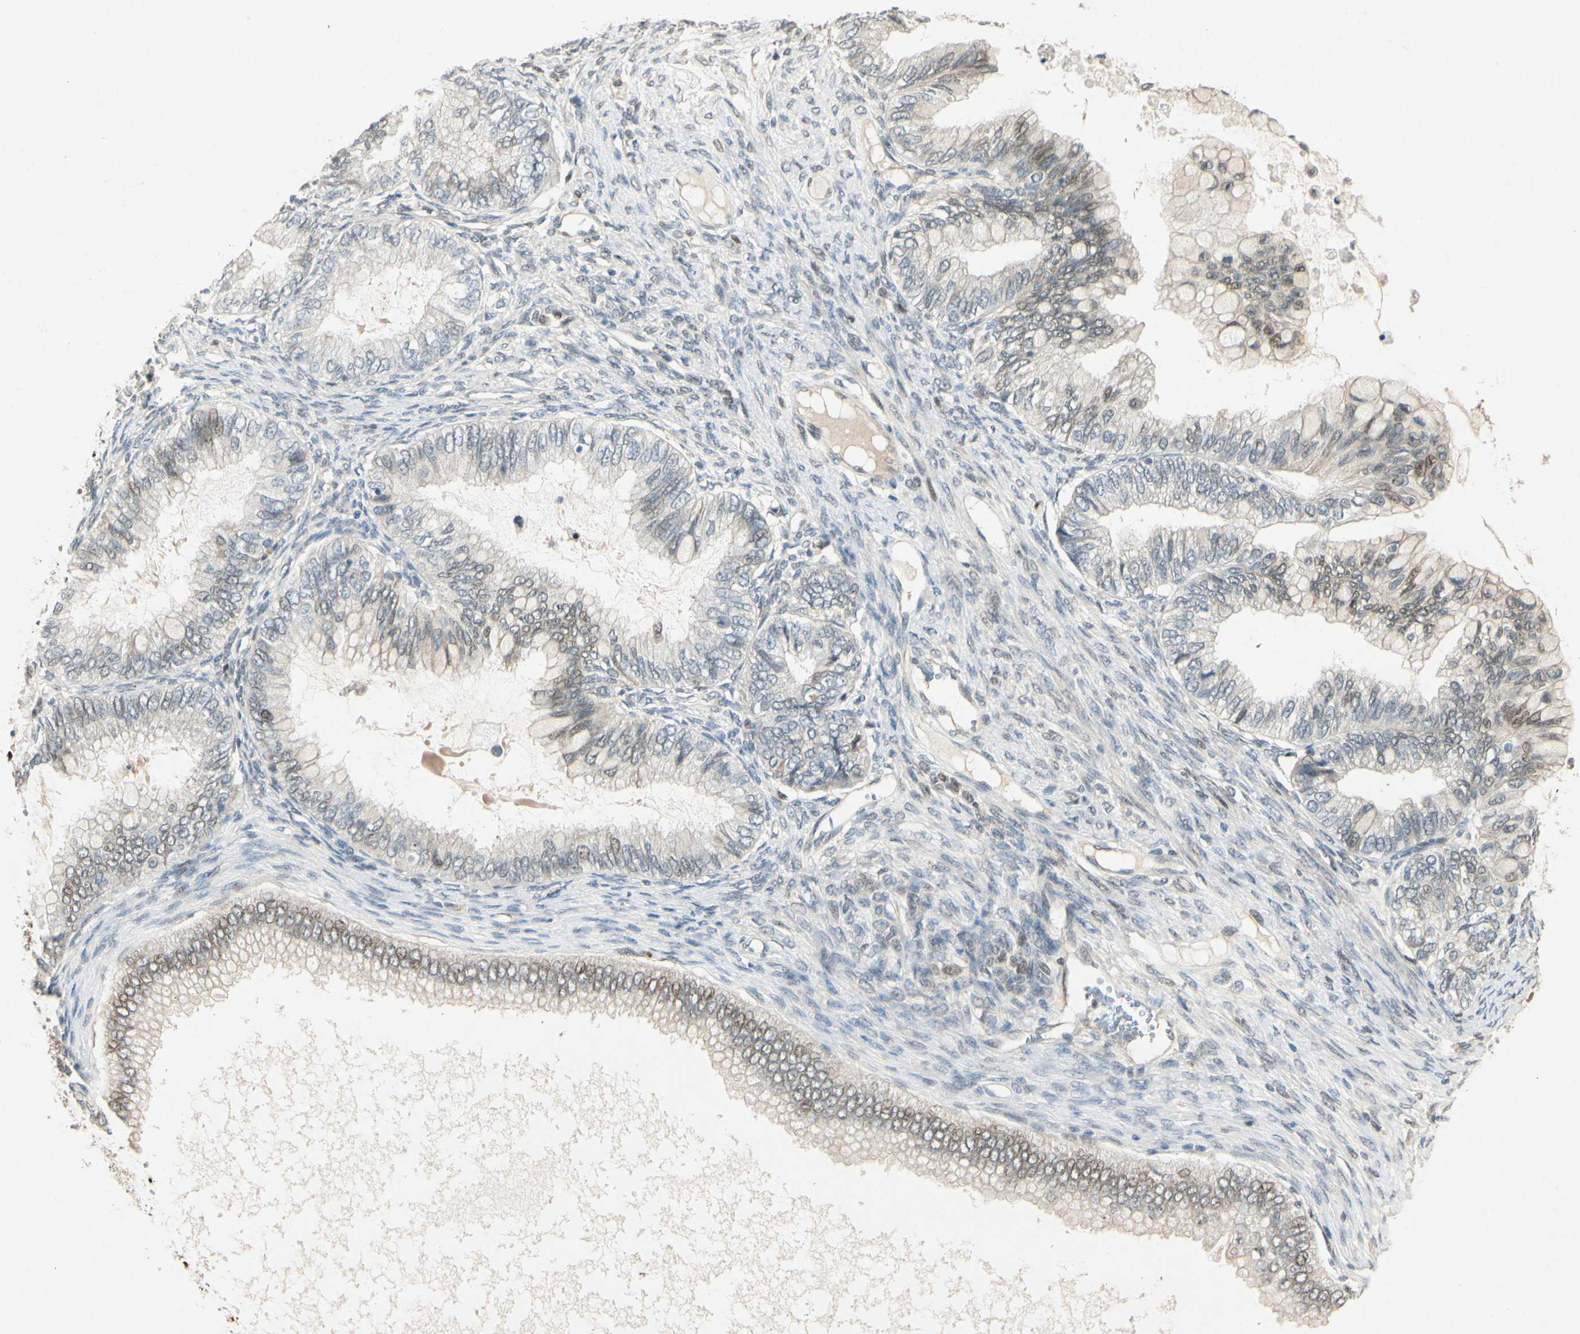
{"staining": {"intensity": "weak", "quantity": "25%-75%", "location": "nuclear"}, "tissue": "ovarian cancer", "cell_type": "Tumor cells", "image_type": "cancer", "snomed": [{"axis": "morphology", "description": "Cystadenocarcinoma, mucinous, NOS"}, {"axis": "topography", "description": "Ovary"}], "caption": "Tumor cells show weak nuclear positivity in approximately 25%-75% of cells in ovarian cancer.", "gene": "HSPA1B", "patient": {"sex": "female", "age": 80}}